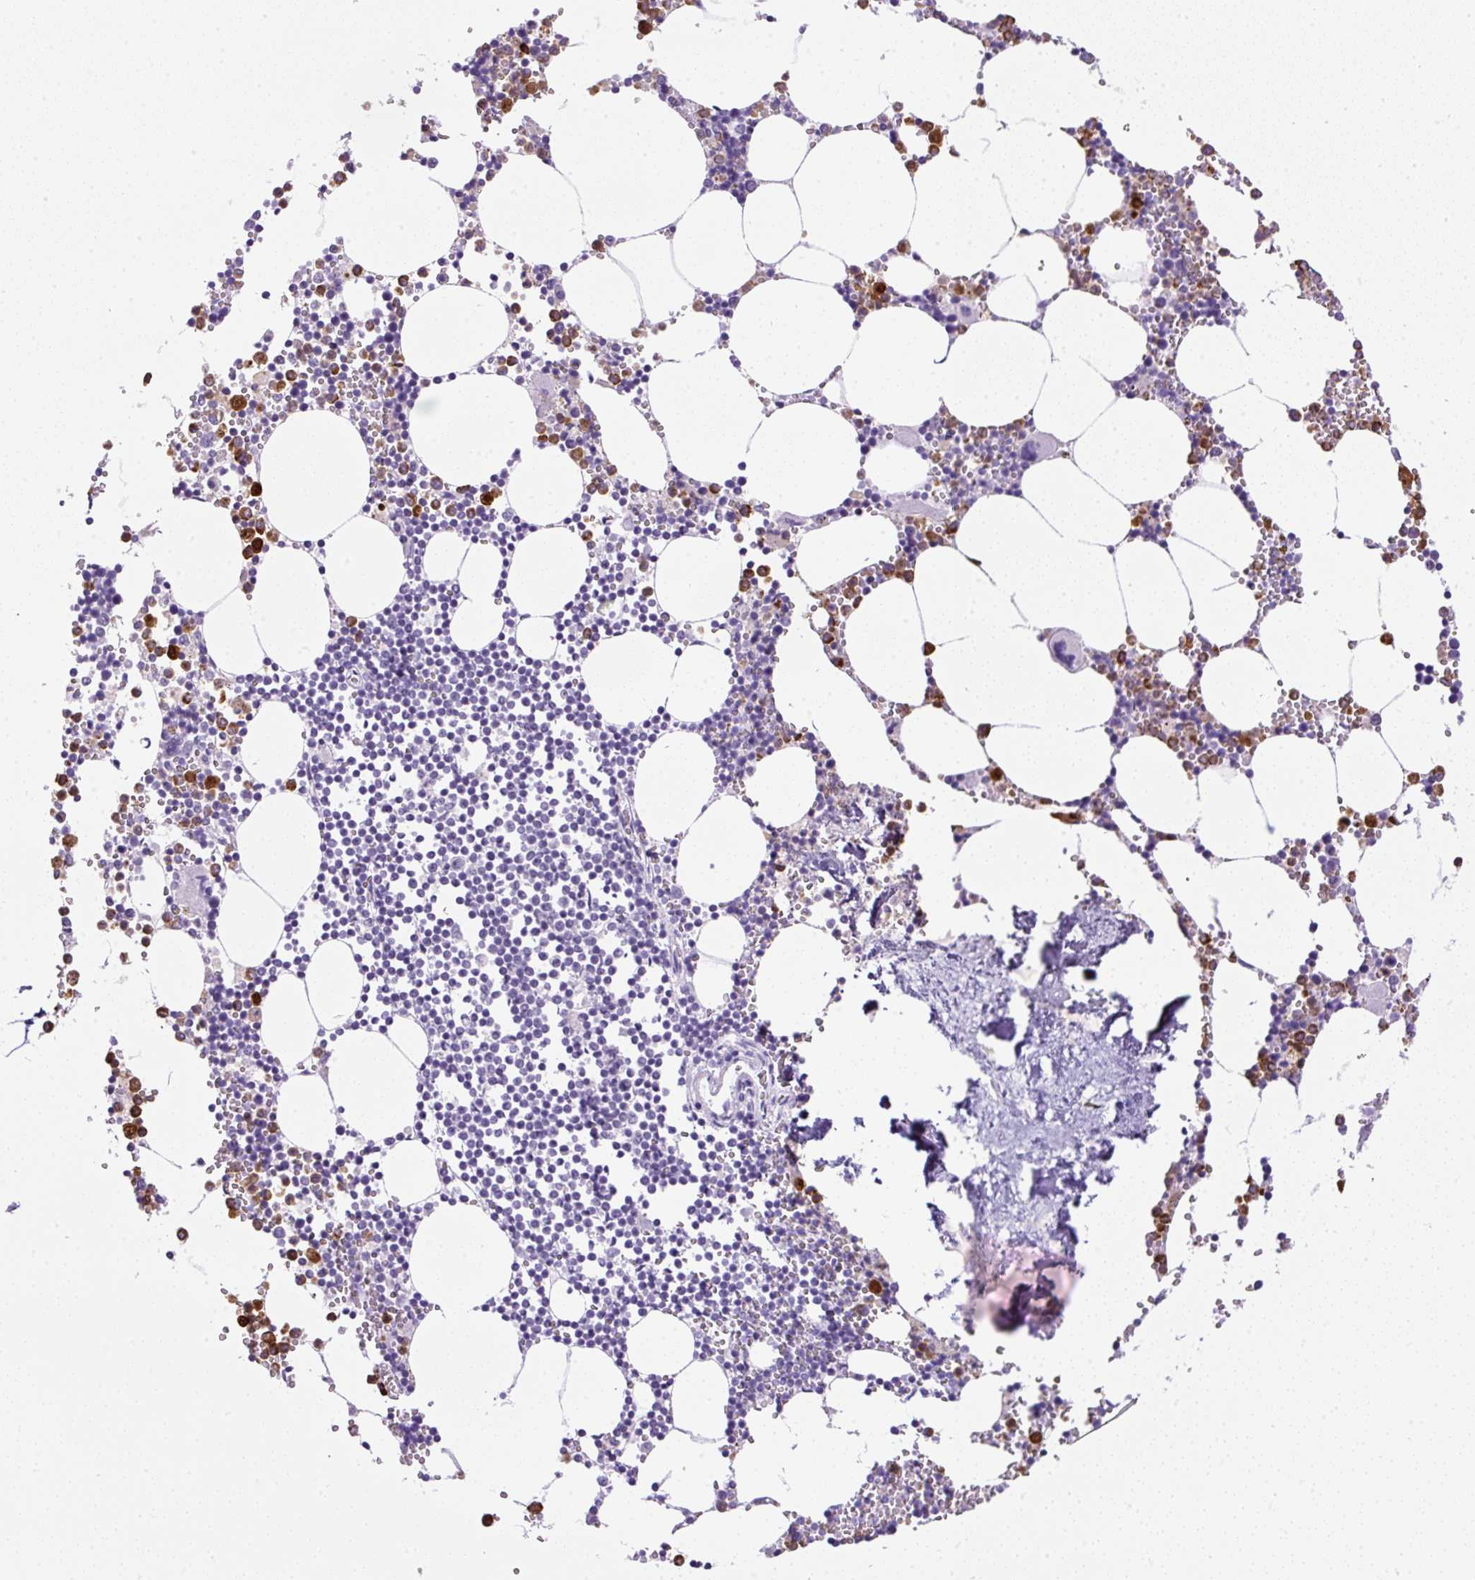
{"staining": {"intensity": "strong", "quantity": "<25%", "location": "cytoplasmic/membranous"}, "tissue": "bone marrow", "cell_type": "Hematopoietic cells", "image_type": "normal", "snomed": [{"axis": "morphology", "description": "Normal tissue, NOS"}, {"axis": "topography", "description": "Bone marrow"}], "caption": "The histopathology image demonstrates immunohistochemical staining of unremarkable bone marrow. There is strong cytoplasmic/membranous expression is appreciated in about <25% of hematopoietic cells.", "gene": "RHBDD2", "patient": {"sex": "male", "age": 54}}